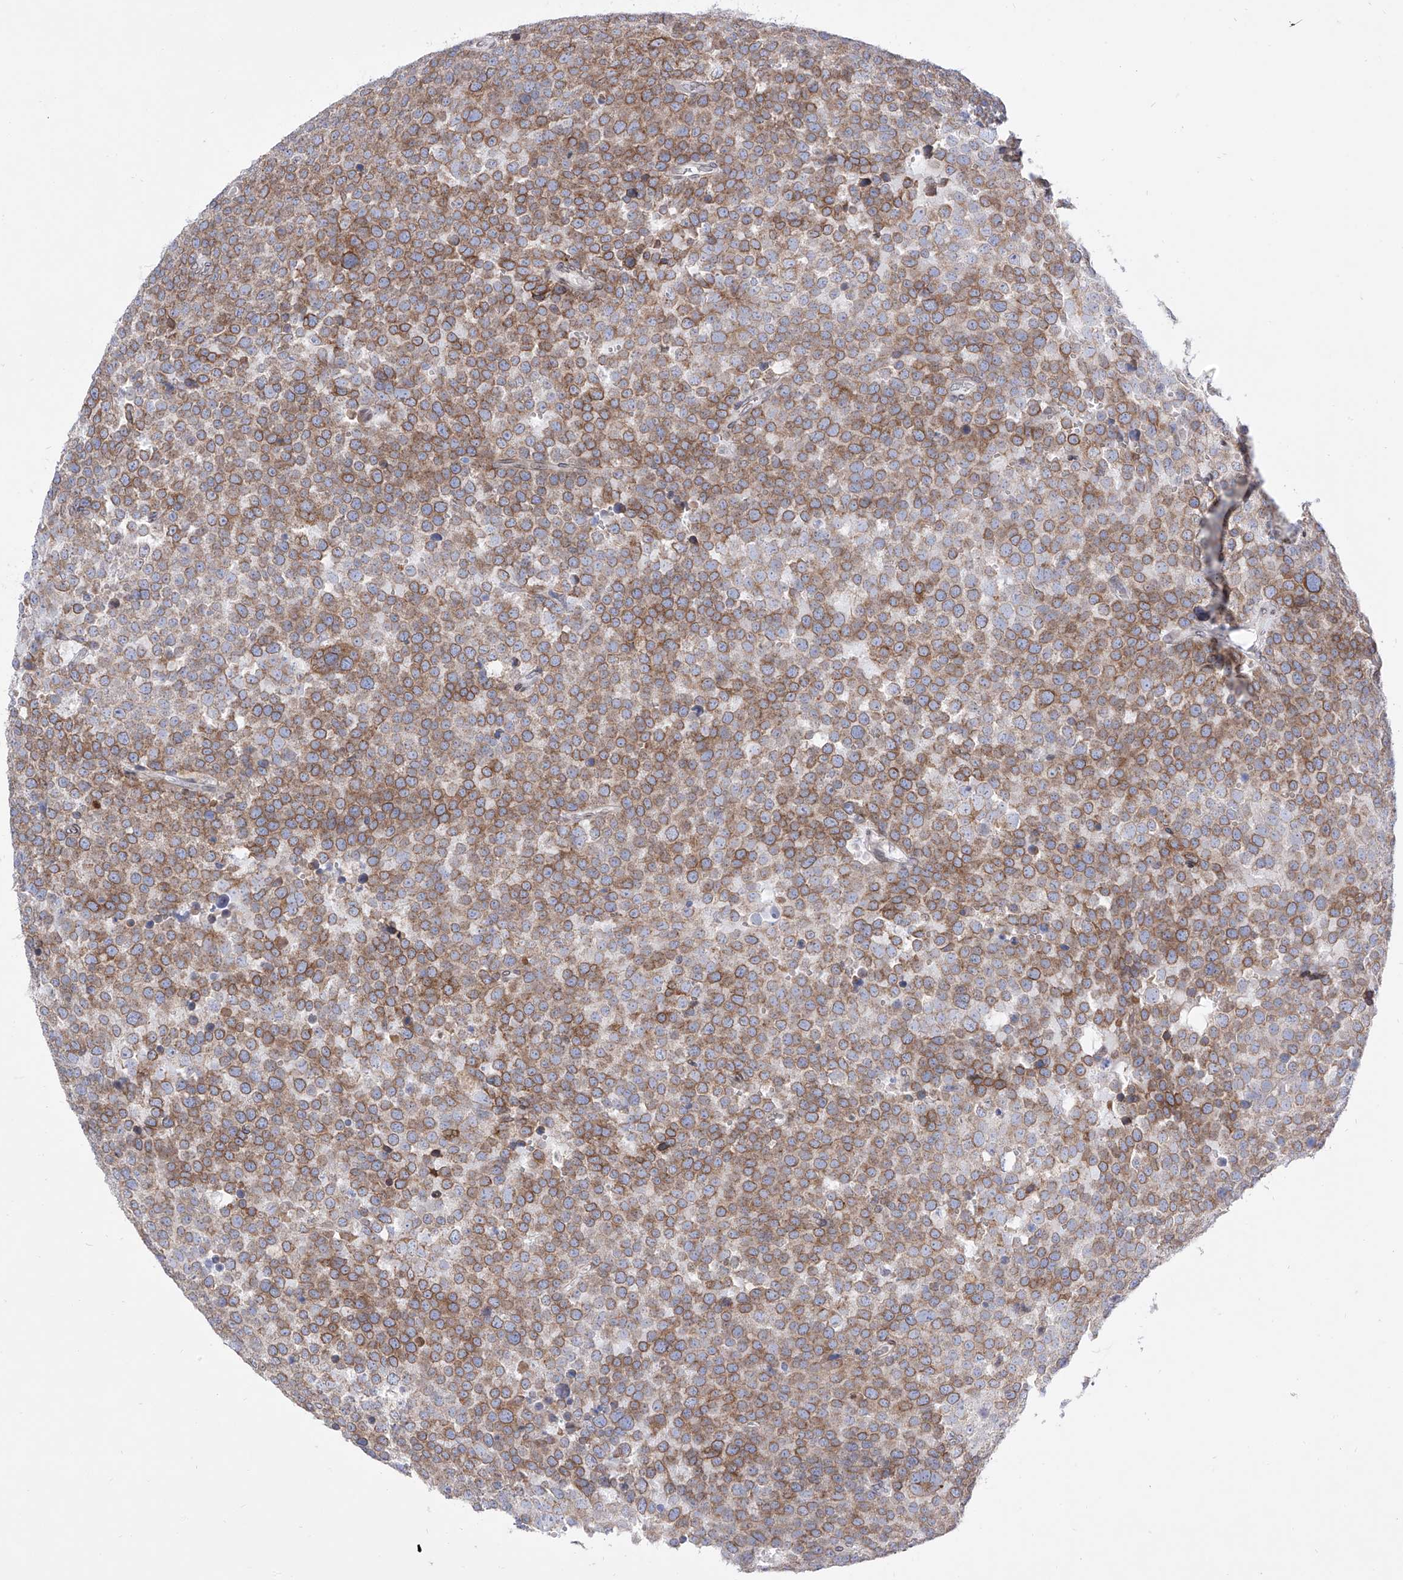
{"staining": {"intensity": "moderate", "quantity": ">75%", "location": "cytoplasmic/membranous"}, "tissue": "testis cancer", "cell_type": "Tumor cells", "image_type": "cancer", "snomed": [{"axis": "morphology", "description": "Seminoma, NOS"}, {"axis": "topography", "description": "Testis"}], "caption": "Seminoma (testis) stained for a protein reveals moderate cytoplasmic/membranous positivity in tumor cells.", "gene": "LCLAT1", "patient": {"sex": "male", "age": 71}}